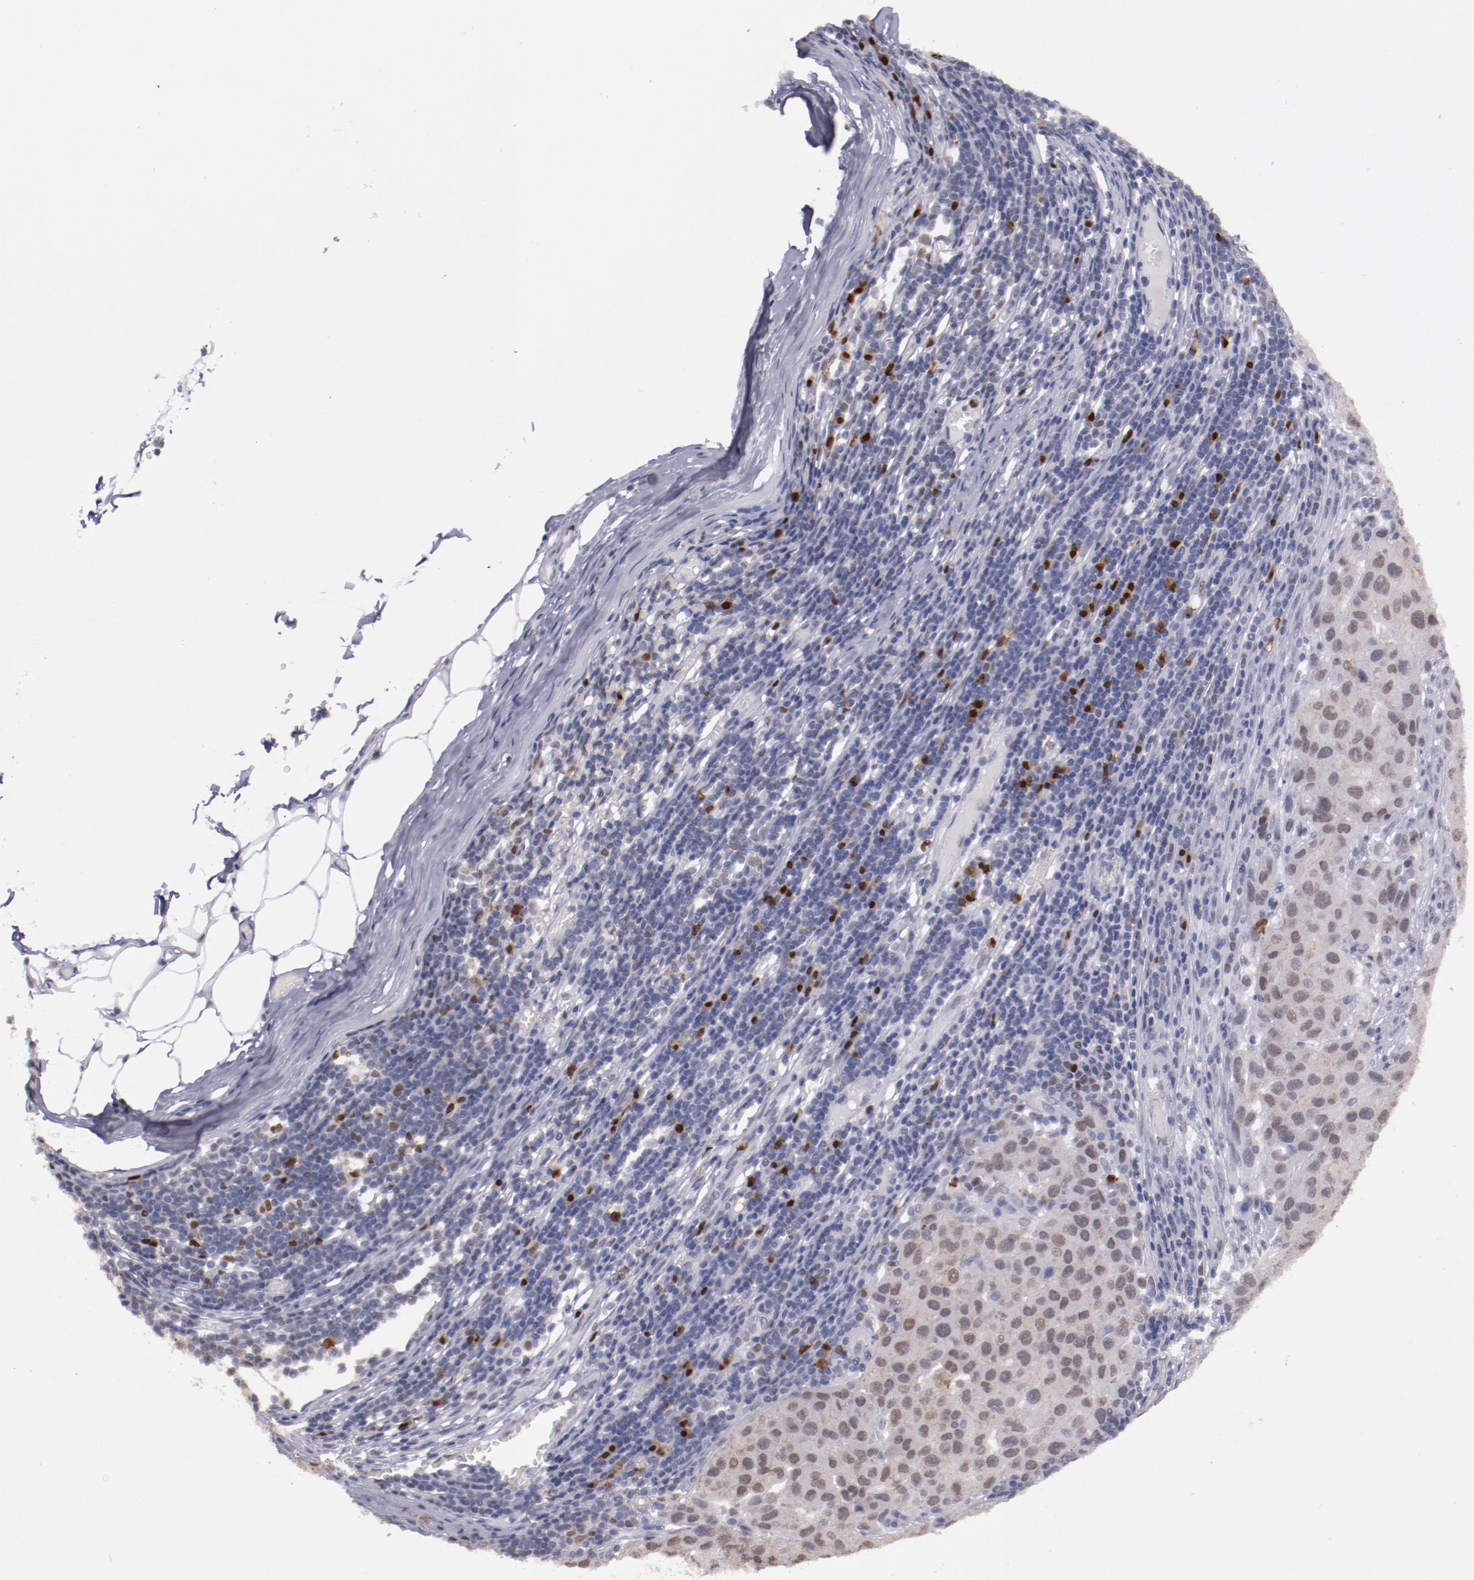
{"staining": {"intensity": "moderate", "quantity": "25%-75%", "location": "nuclear"}, "tissue": "melanoma", "cell_type": "Tumor cells", "image_type": "cancer", "snomed": [{"axis": "morphology", "description": "Malignant melanoma, Metastatic site"}, {"axis": "topography", "description": "Lymph node"}], "caption": "A medium amount of moderate nuclear staining is identified in approximately 25%-75% of tumor cells in malignant melanoma (metastatic site) tissue. Nuclei are stained in blue.", "gene": "IRF4", "patient": {"sex": "male", "age": 61}}